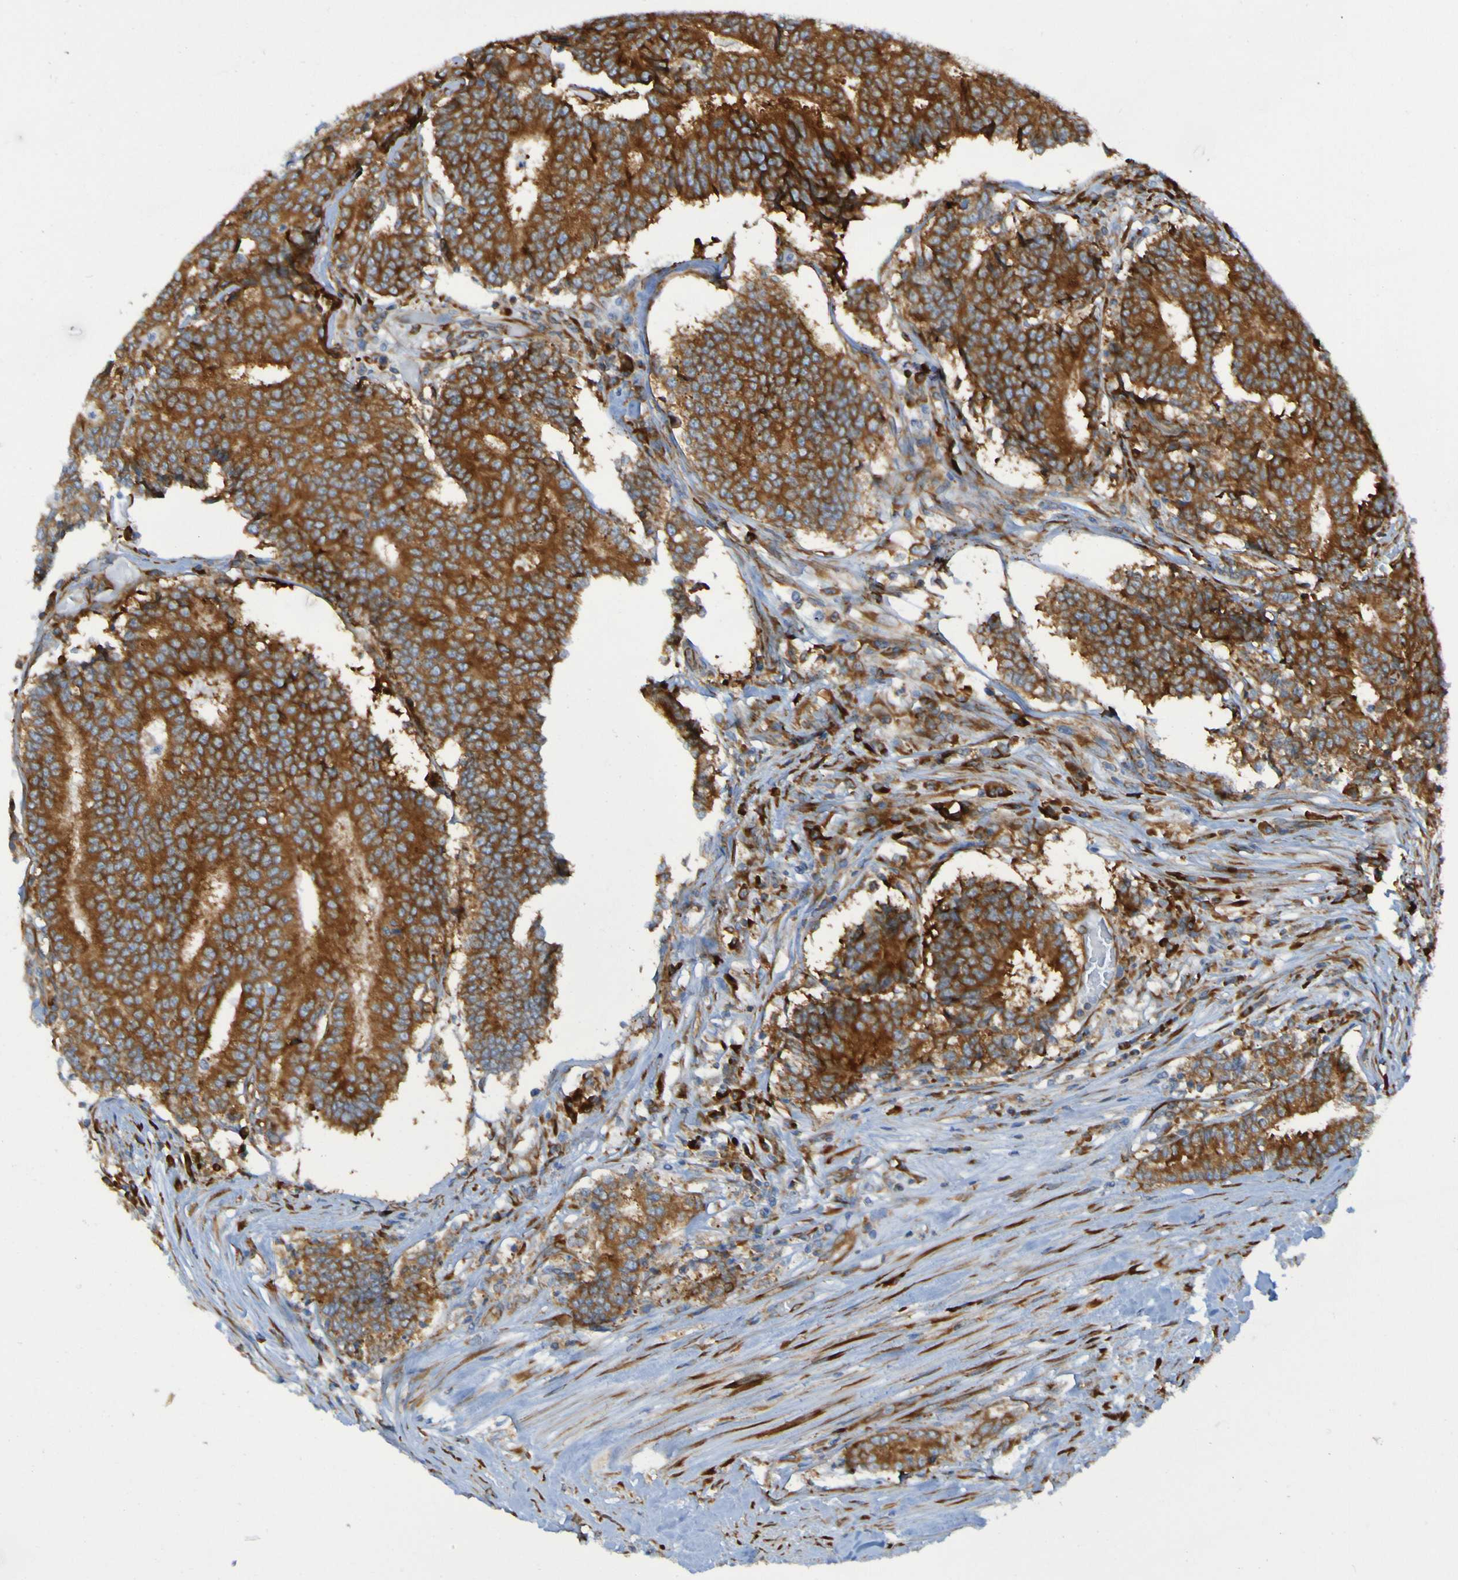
{"staining": {"intensity": "strong", "quantity": ">75%", "location": "cytoplasmic/membranous"}, "tissue": "prostate cancer", "cell_type": "Tumor cells", "image_type": "cancer", "snomed": [{"axis": "morphology", "description": "Normal tissue, NOS"}, {"axis": "morphology", "description": "Adenocarcinoma, High grade"}, {"axis": "topography", "description": "Prostate"}, {"axis": "topography", "description": "Seminal veicle"}], "caption": "Tumor cells show high levels of strong cytoplasmic/membranous expression in about >75% of cells in human prostate cancer.", "gene": "RPL10", "patient": {"sex": "male", "age": 55}}